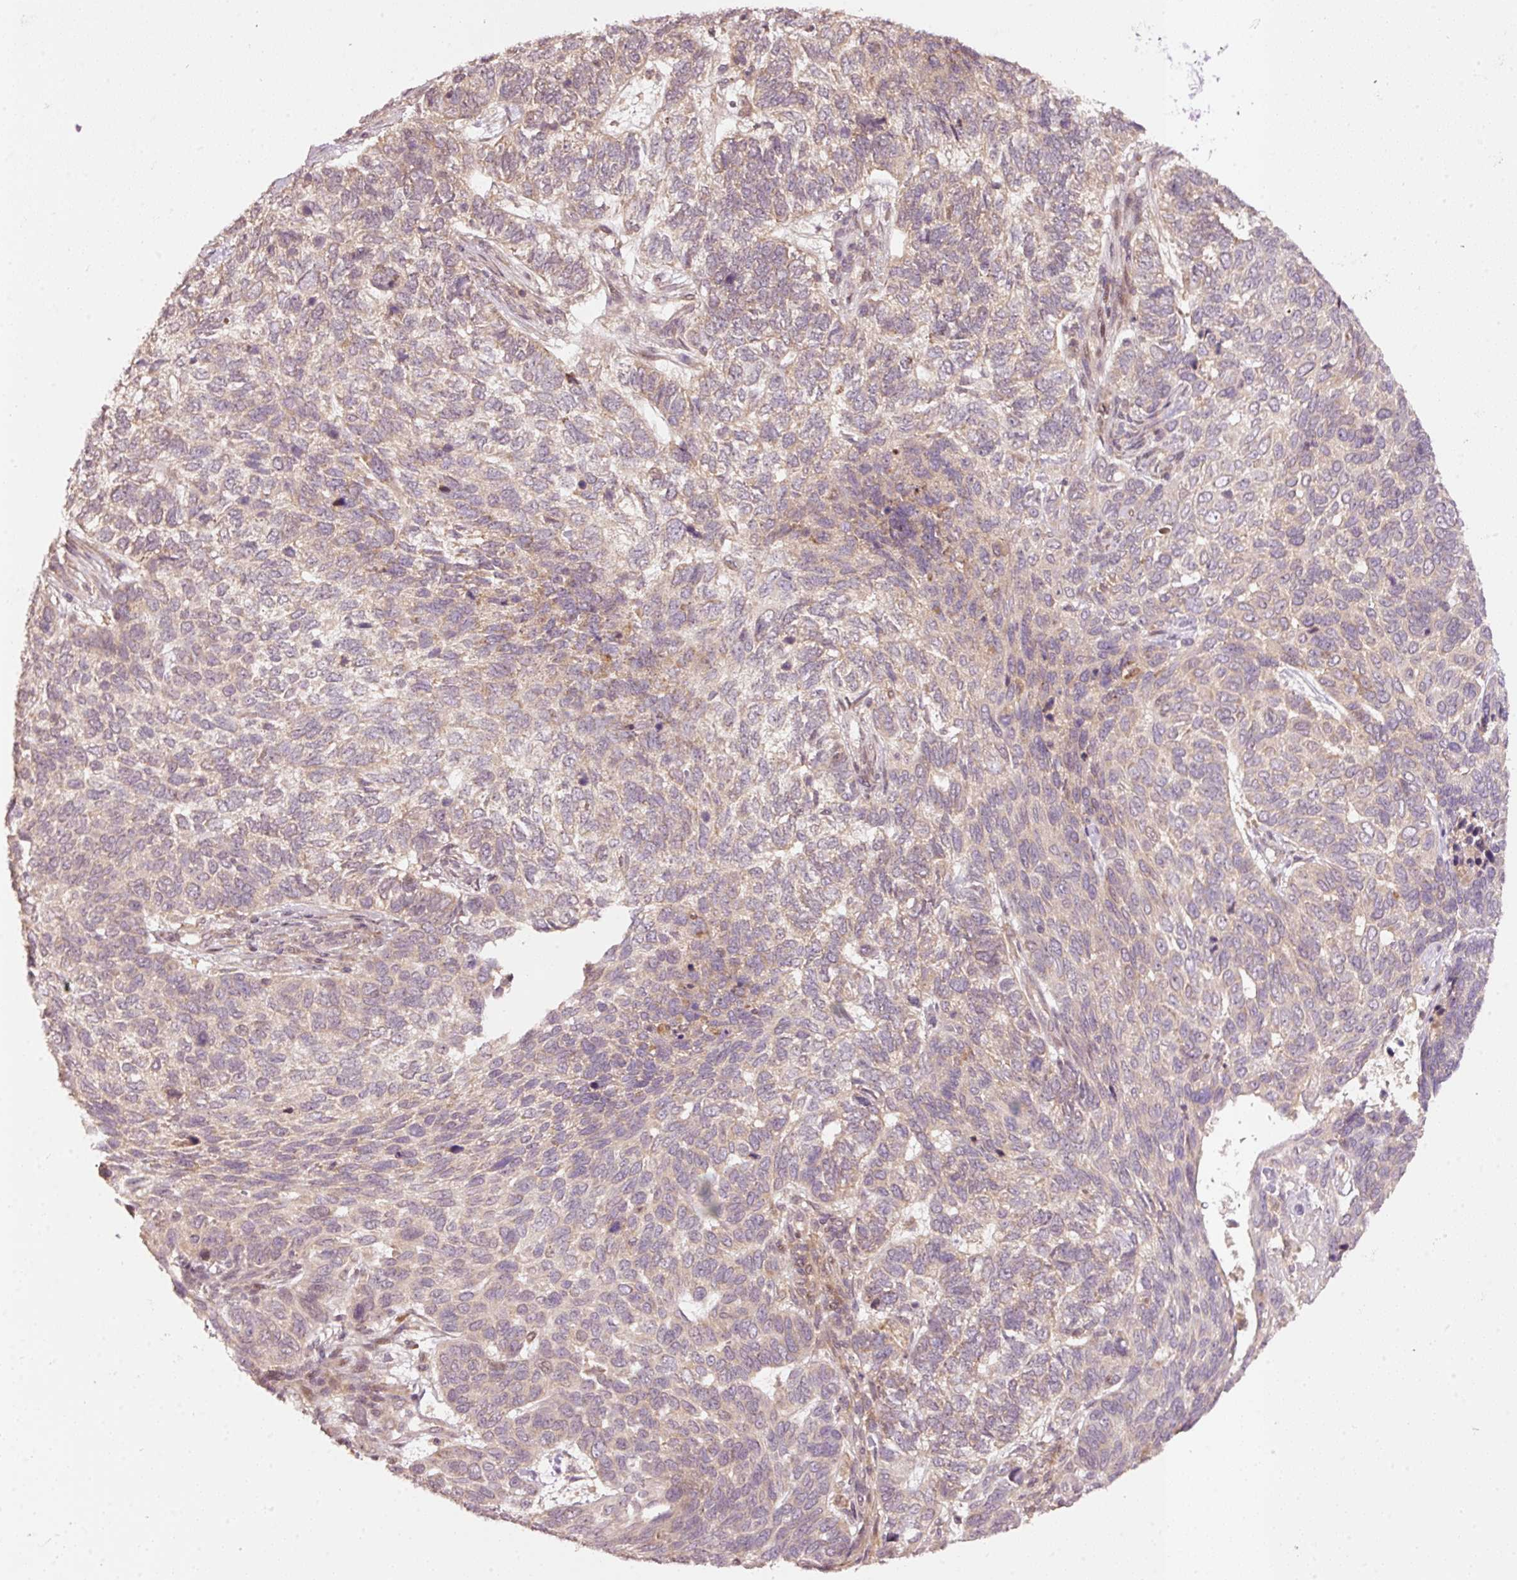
{"staining": {"intensity": "weak", "quantity": "<25%", "location": "cytoplasmic/membranous"}, "tissue": "skin cancer", "cell_type": "Tumor cells", "image_type": "cancer", "snomed": [{"axis": "morphology", "description": "Basal cell carcinoma"}, {"axis": "topography", "description": "Skin"}], "caption": "An immunohistochemistry micrograph of basal cell carcinoma (skin) is shown. There is no staining in tumor cells of basal cell carcinoma (skin).", "gene": "PCDHB1", "patient": {"sex": "female", "age": 65}}